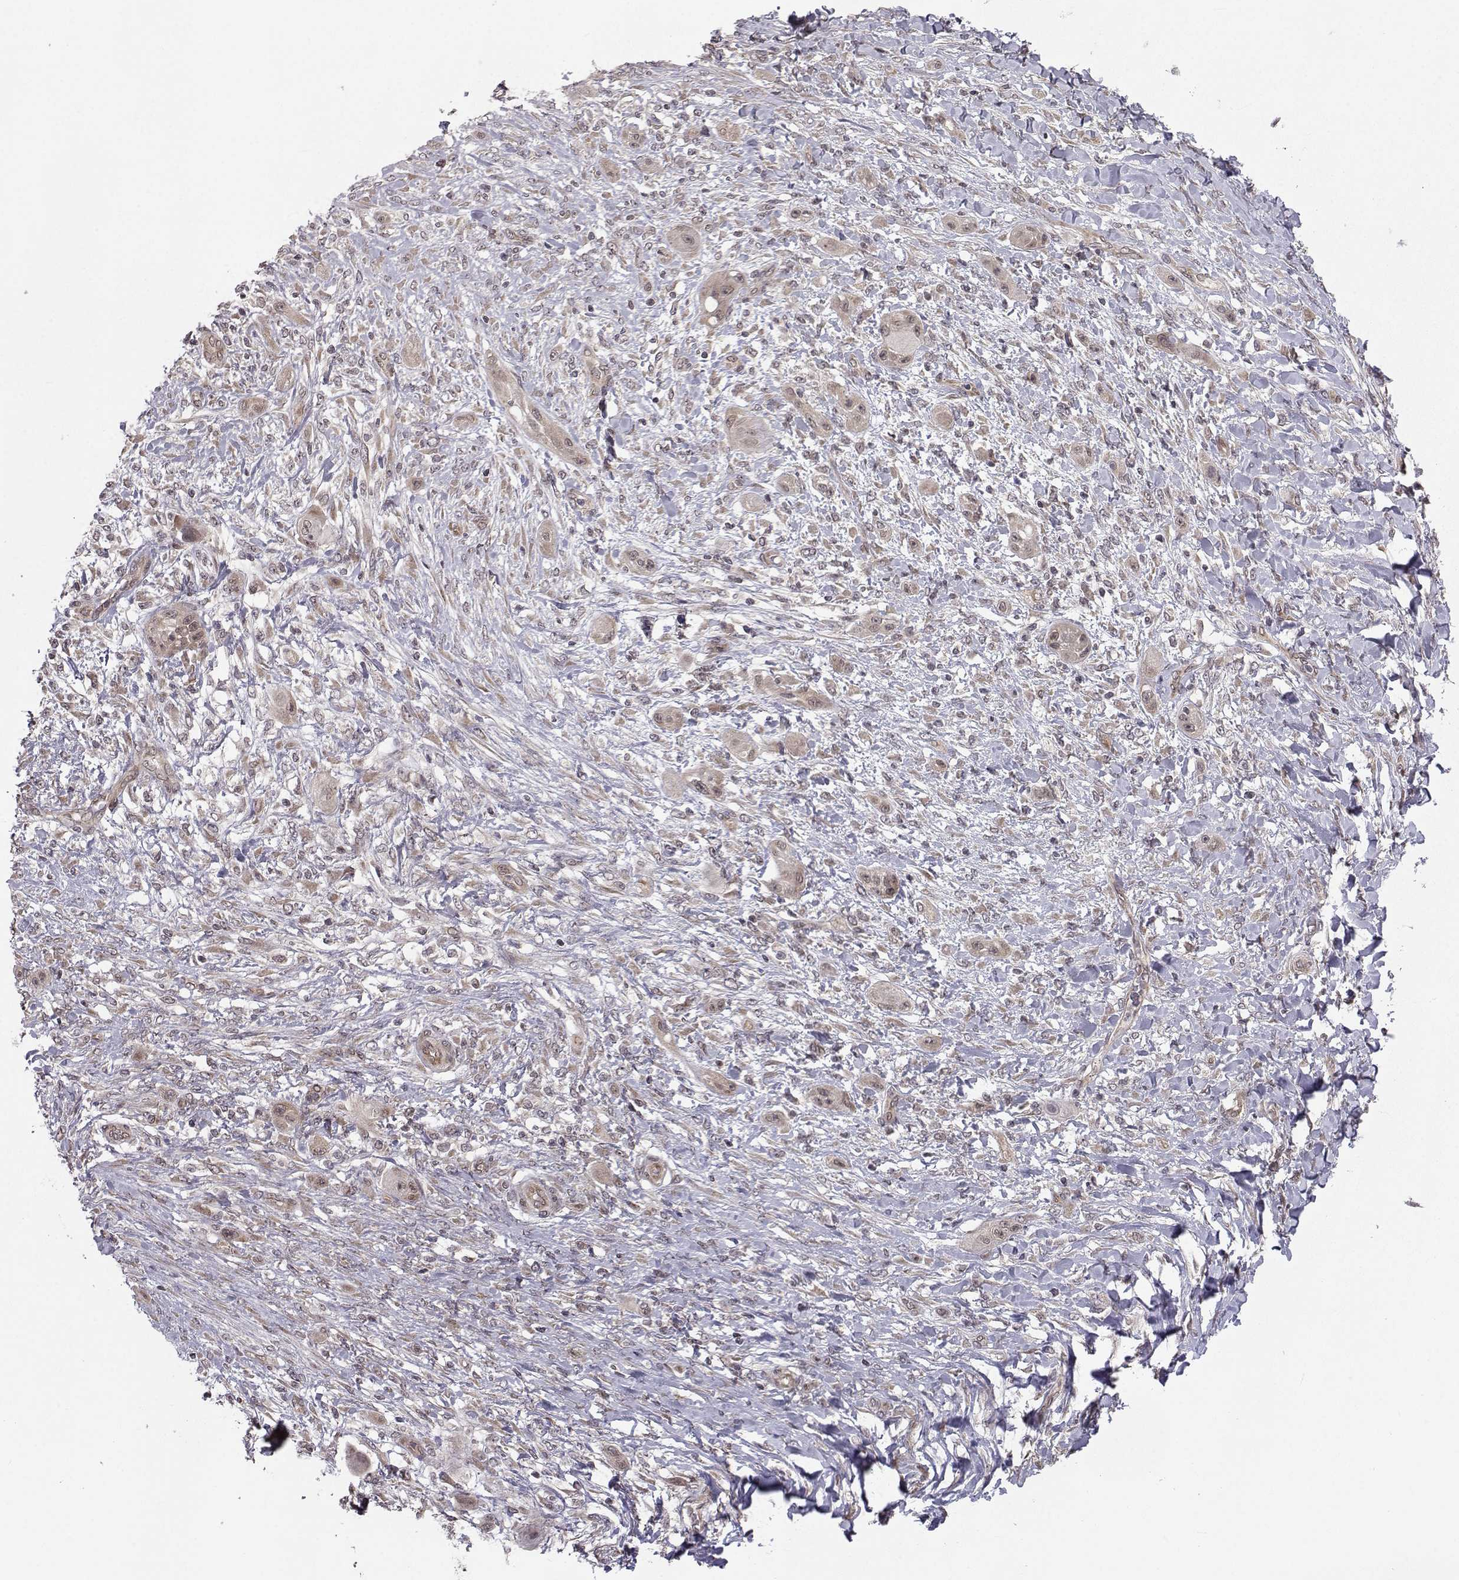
{"staining": {"intensity": "weak", "quantity": ">75%", "location": "cytoplasmic/membranous"}, "tissue": "skin cancer", "cell_type": "Tumor cells", "image_type": "cancer", "snomed": [{"axis": "morphology", "description": "Squamous cell carcinoma, NOS"}, {"axis": "topography", "description": "Skin"}], "caption": "Immunohistochemical staining of skin squamous cell carcinoma shows weak cytoplasmic/membranous protein positivity in about >75% of tumor cells.", "gene": "PKN2", "patient": {"sex": "male", "age": 62}}